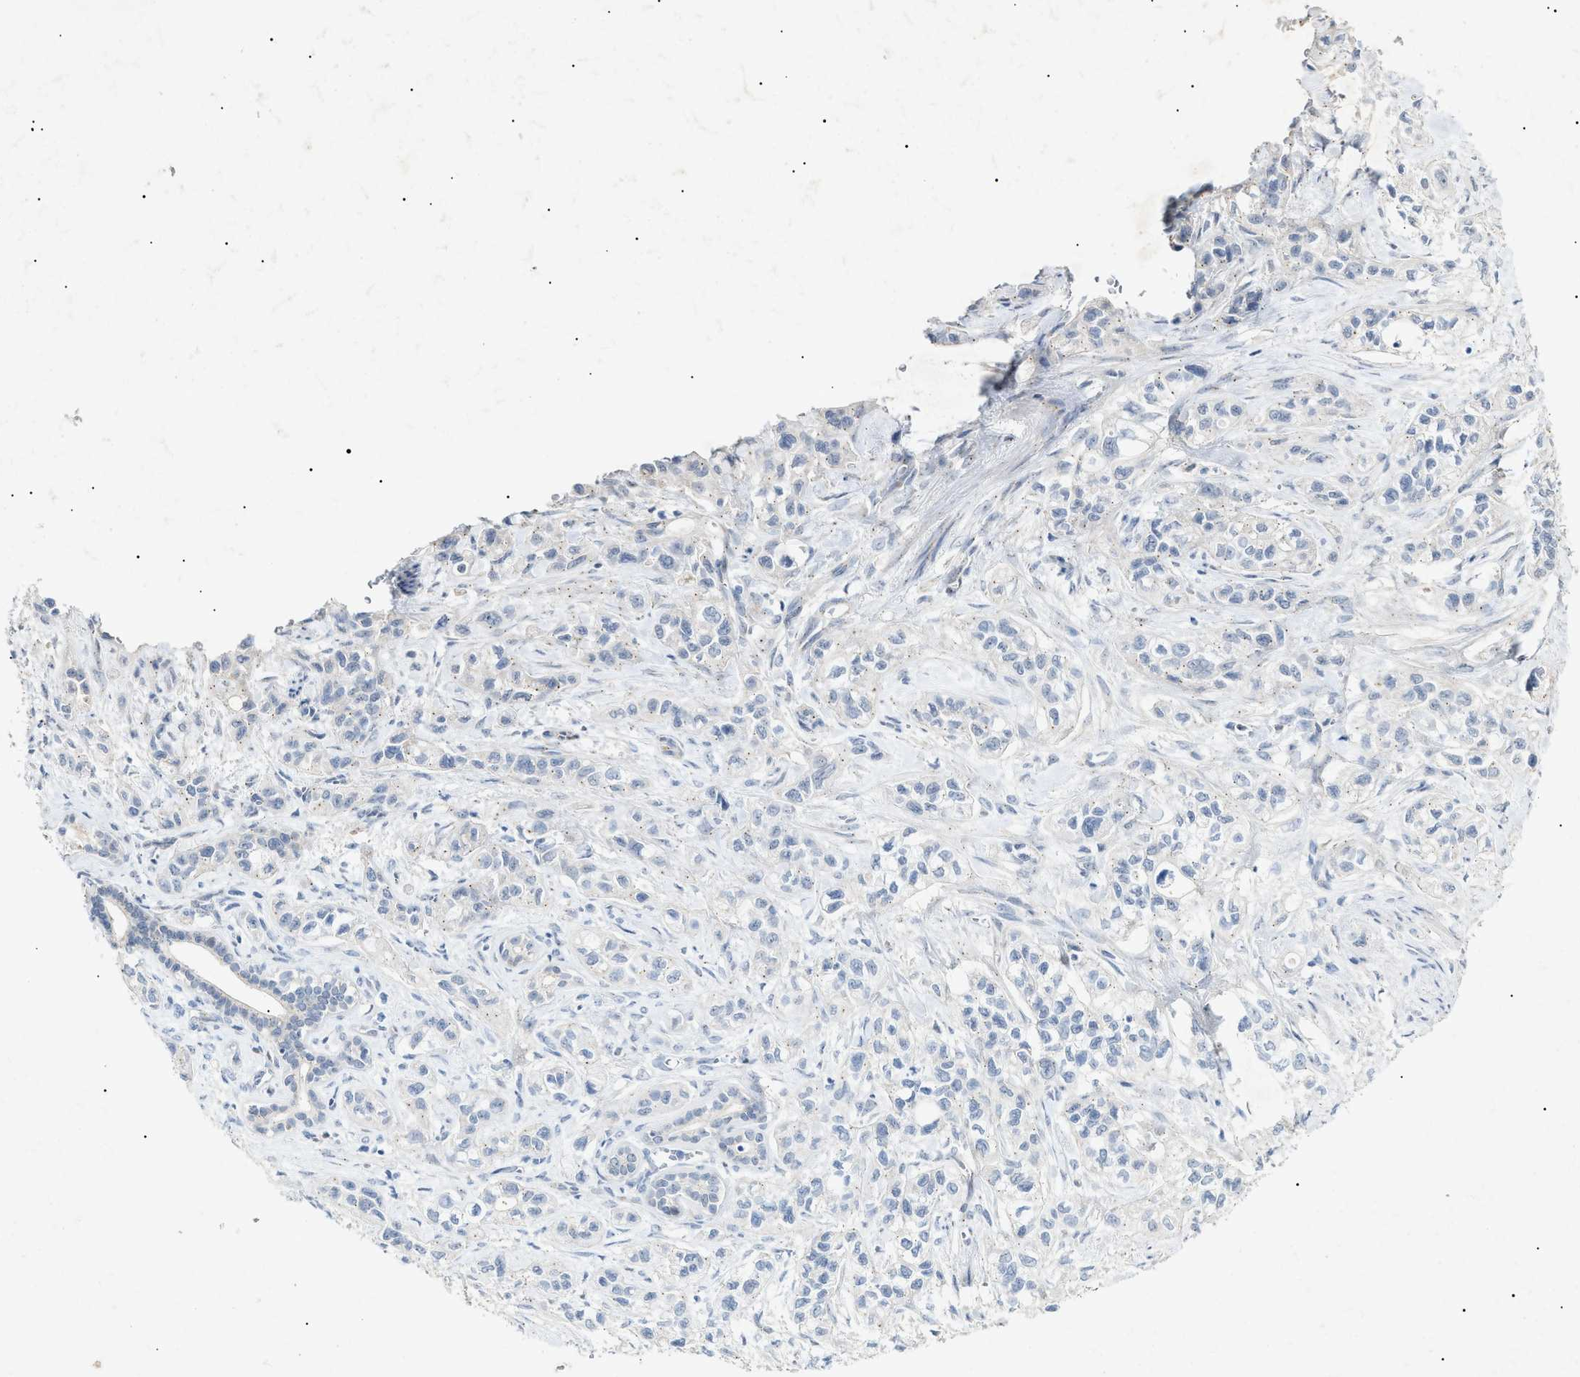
{"staining": {"intensity": "negative", "quantity": "none", "location": "none"}, "tissue": "pancreatic cancer", "cell_type": "Tumor cells", "image_type": "cancer", "snomed": [{"axis": "morphology", "description": "Adenocarcinoma, NOS"}, {"axis": "topography", "description": "Pancreas"}], "caption": "Pancreatic cancer (adenocarcinoma) stained for a protein using IHC shows no positivity tumor cells.", "gene": "SLC25A31", "patient": {"sex": "male", "age": 74}}